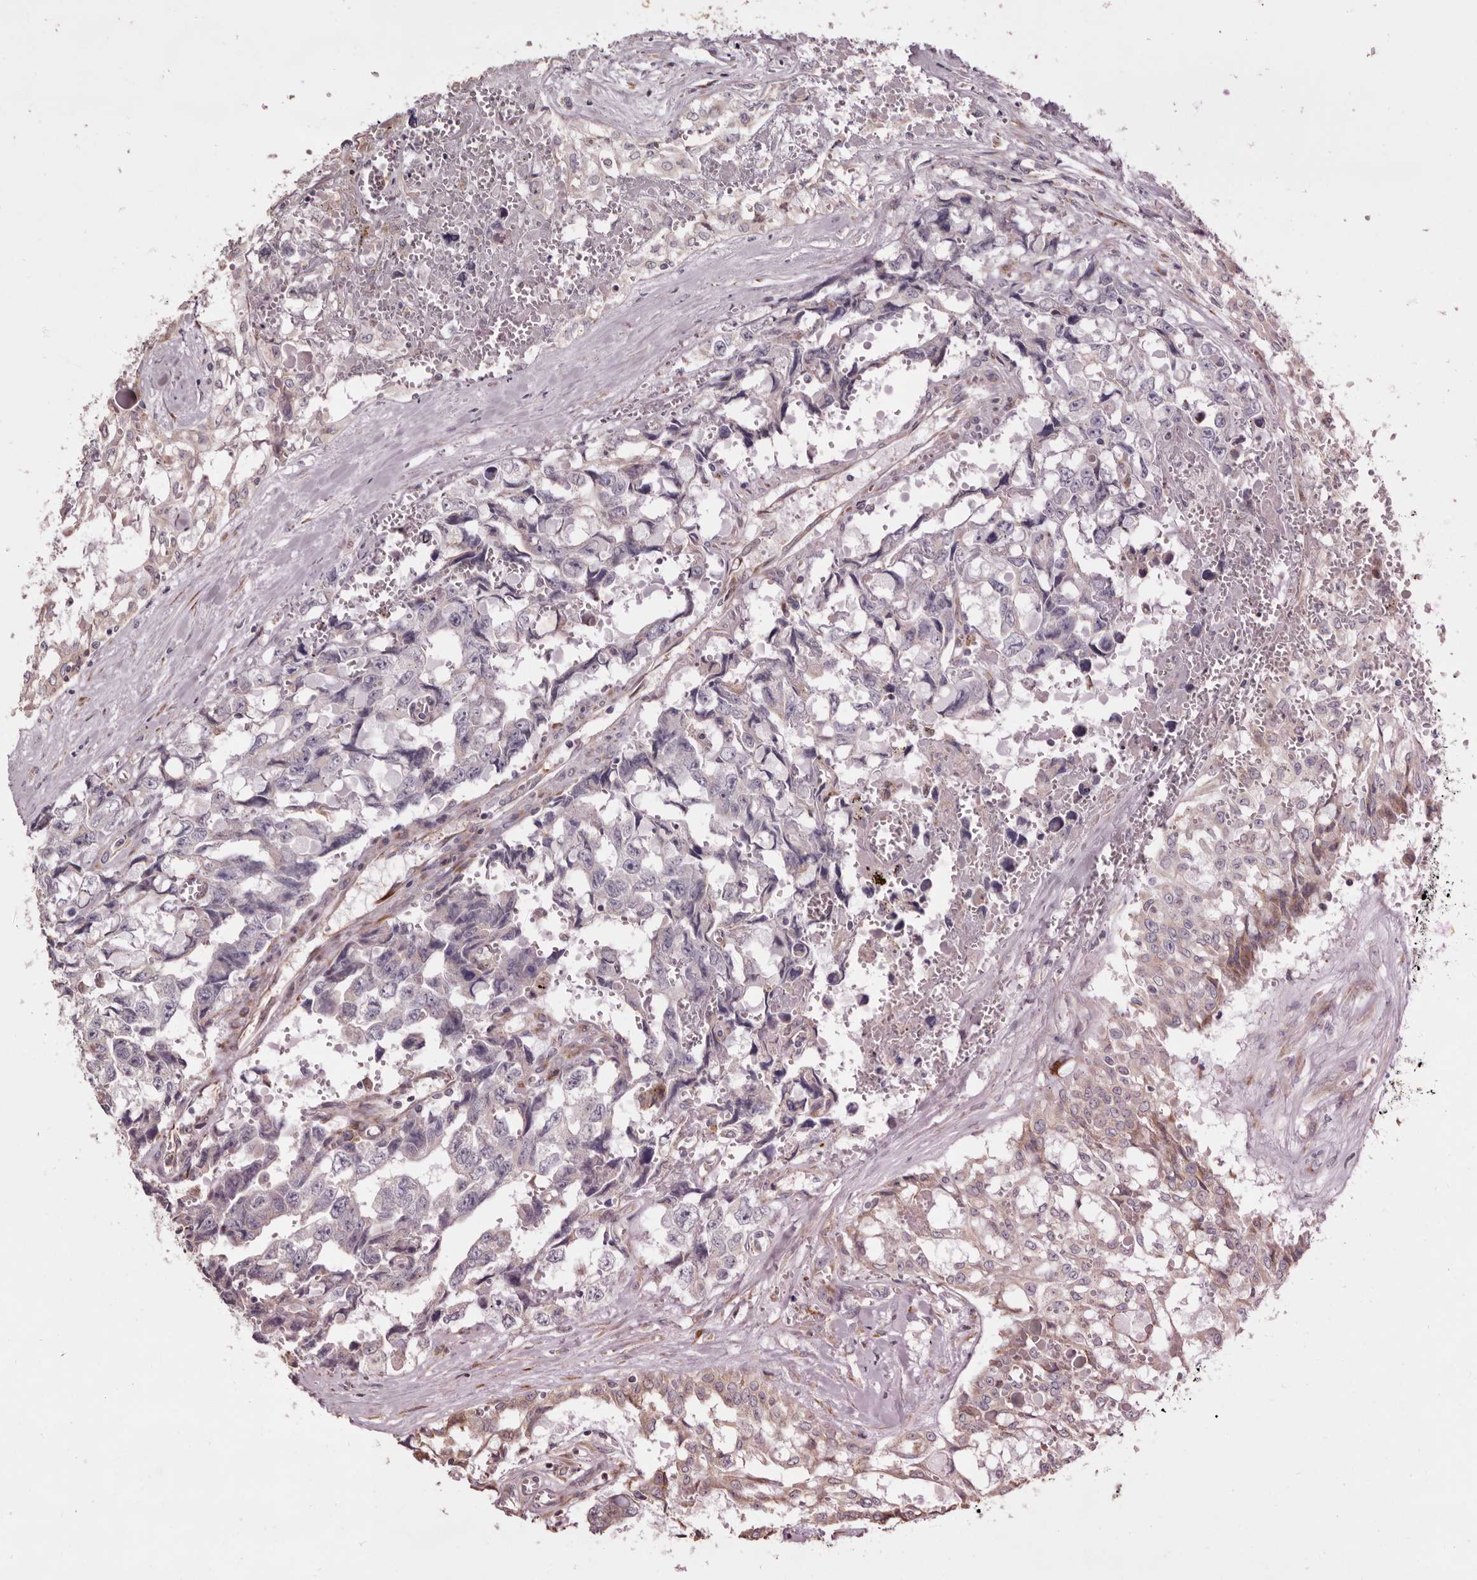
{"staining": {"intensity": "negative", "quantity": "none", "location": "none"}, "tissue": "testis cancer", "cell_type": "Tumor cells", "image_type": "cancer", "snomed": [{"axis": "morphology", "description": "Carcinoma, Embryonal, NOS"}, {"axis": "topography", "description": "Testis"}], "caption": "IHC of testis cancer displays no positivity in tumor cells.", "gene": "PIGX", "patient": {"sex": "male", "age": 31}}